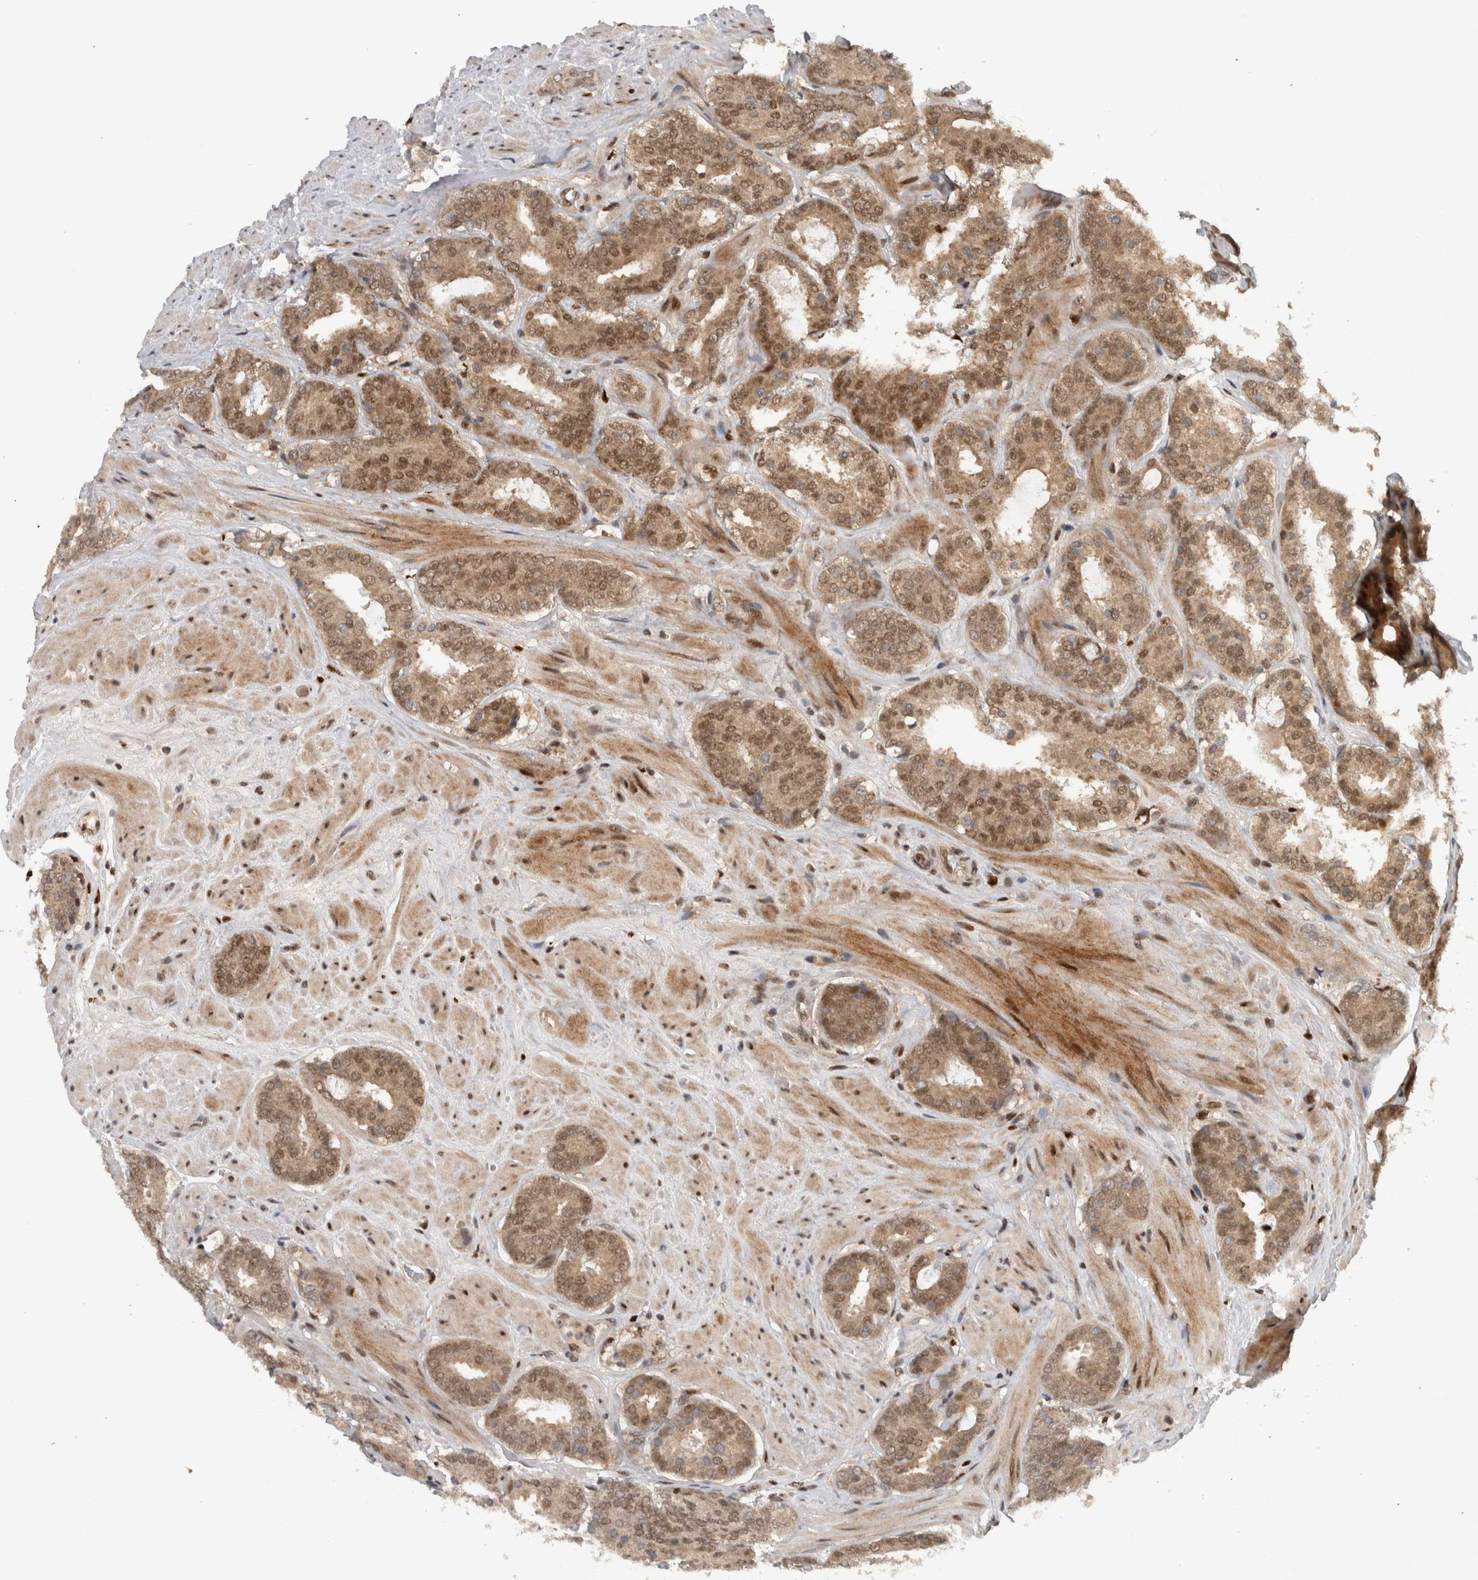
{"staining": {"intensity": "moderate", "quantity": ">75%", "location": "cytoplasmic/membranous,nuclear"}, "tissue": "prostate cancer", "cell_type": "Tumor cells", "image_type": "cancer", "snomed": [{"axis": "morphology", "description": "Adenocarcinoma, Low grade"}, {"axis": "topography", "description": "Prostate"}], "caption": "Protein expression analysis of prostate low-grade adenocarcinoma shows moderate cytoplasmic/membranous and nuclear positivity in approximately >75% of tumor cells.", "gene": "RPS6KA4", "patient": {"sex": "male", "age": 69}}